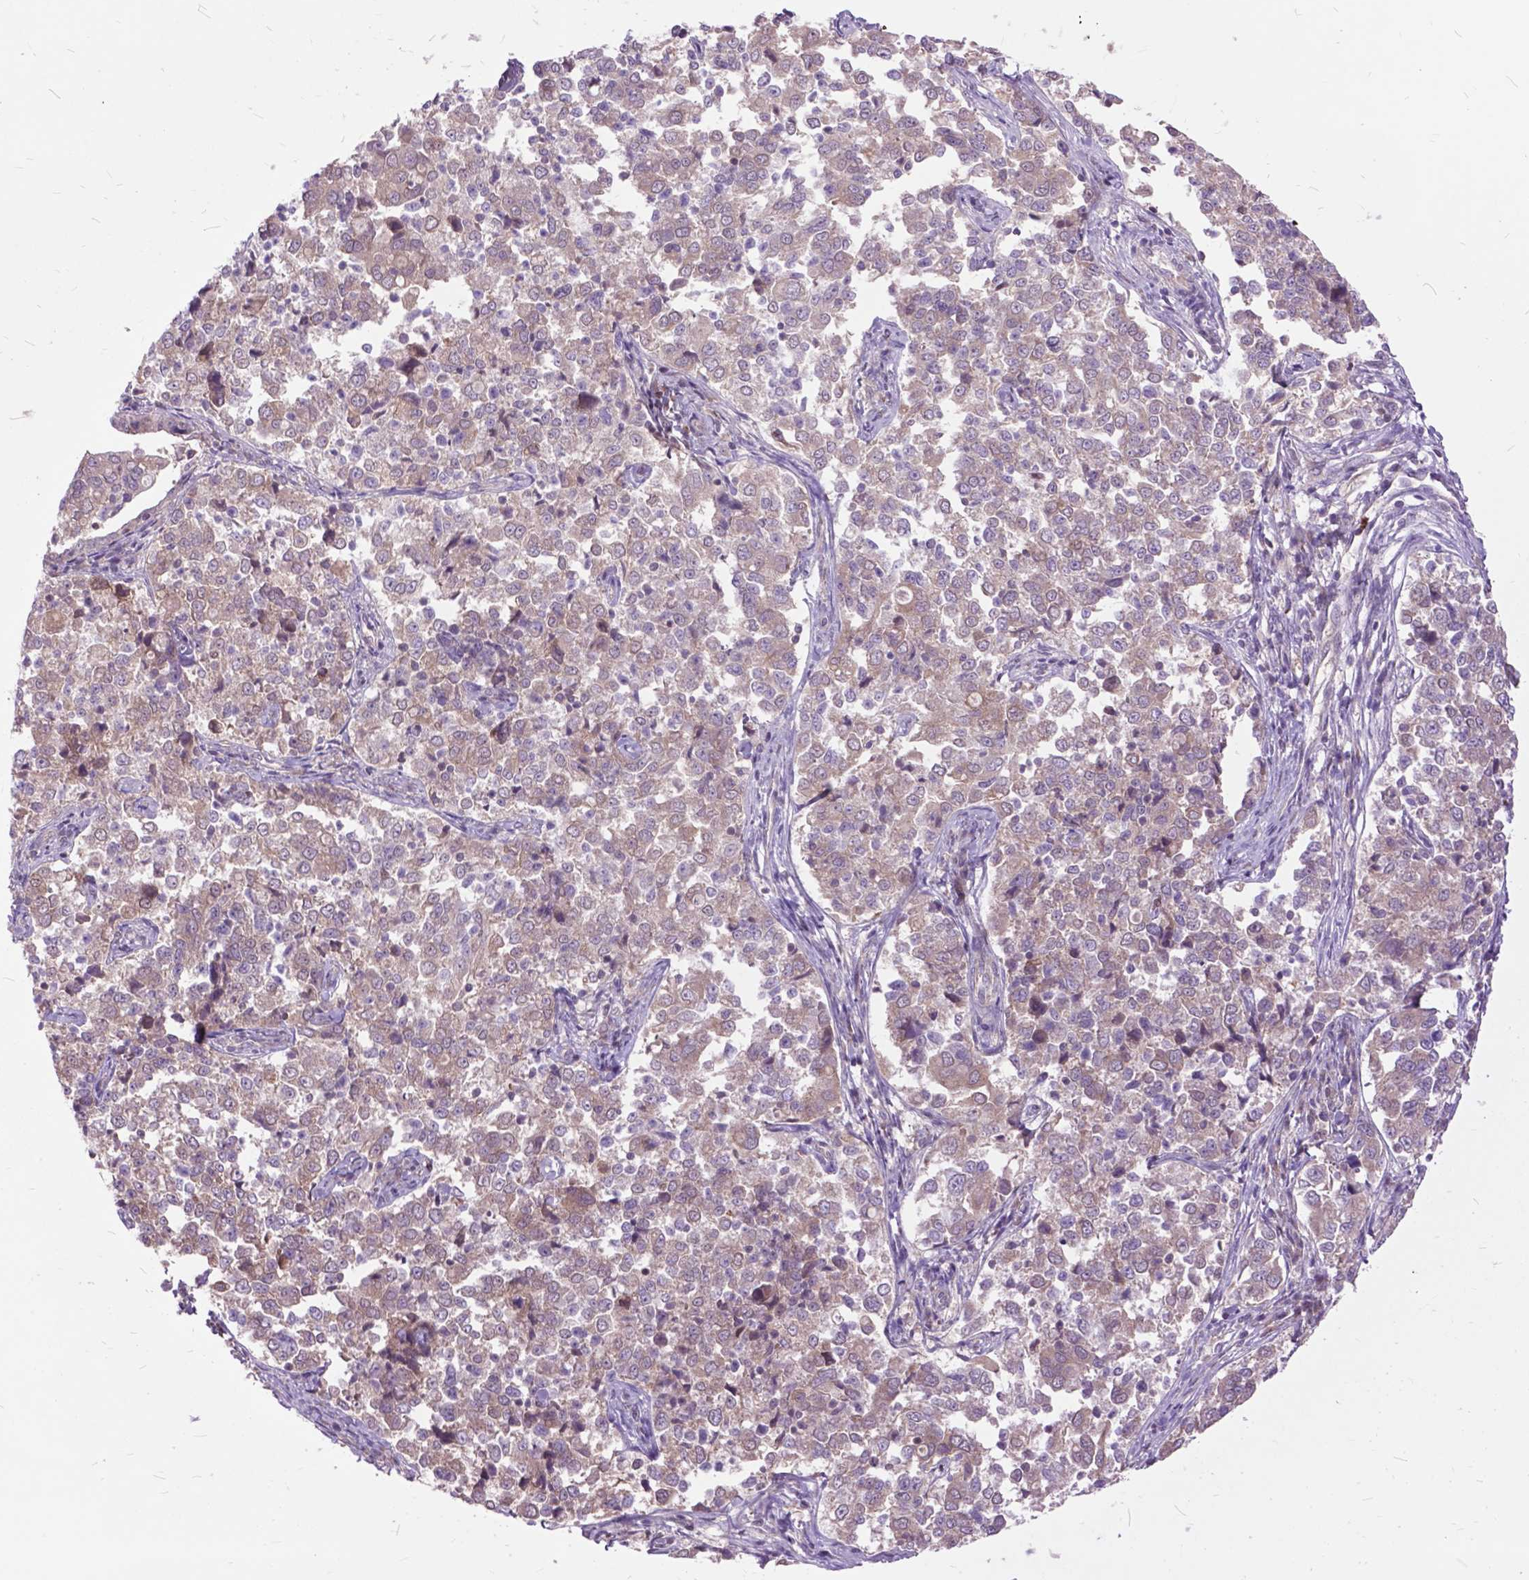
{"staining": {"intensity": "weak", "quantity": ">75%", "location": "cytoplasmic/membranous"}, "tissue": "endometrial cancer", "cell_type": "Tumor cells", "image_type": "cancer", "snomed": [{"axis": "morphology", "description": "Adenocarcinoma, NOS"}, {"axis": "topography", "description": "Endometrium"}], "caption": "A brown stain shows weak cytoplasmic/membranous staining of a protein in endometrial cancer tumor cells. (Brightfield microscopy of DAB IHC at high magnification).", "gene": "ARAF", "patient": {"sex": "female", "age": 43}}